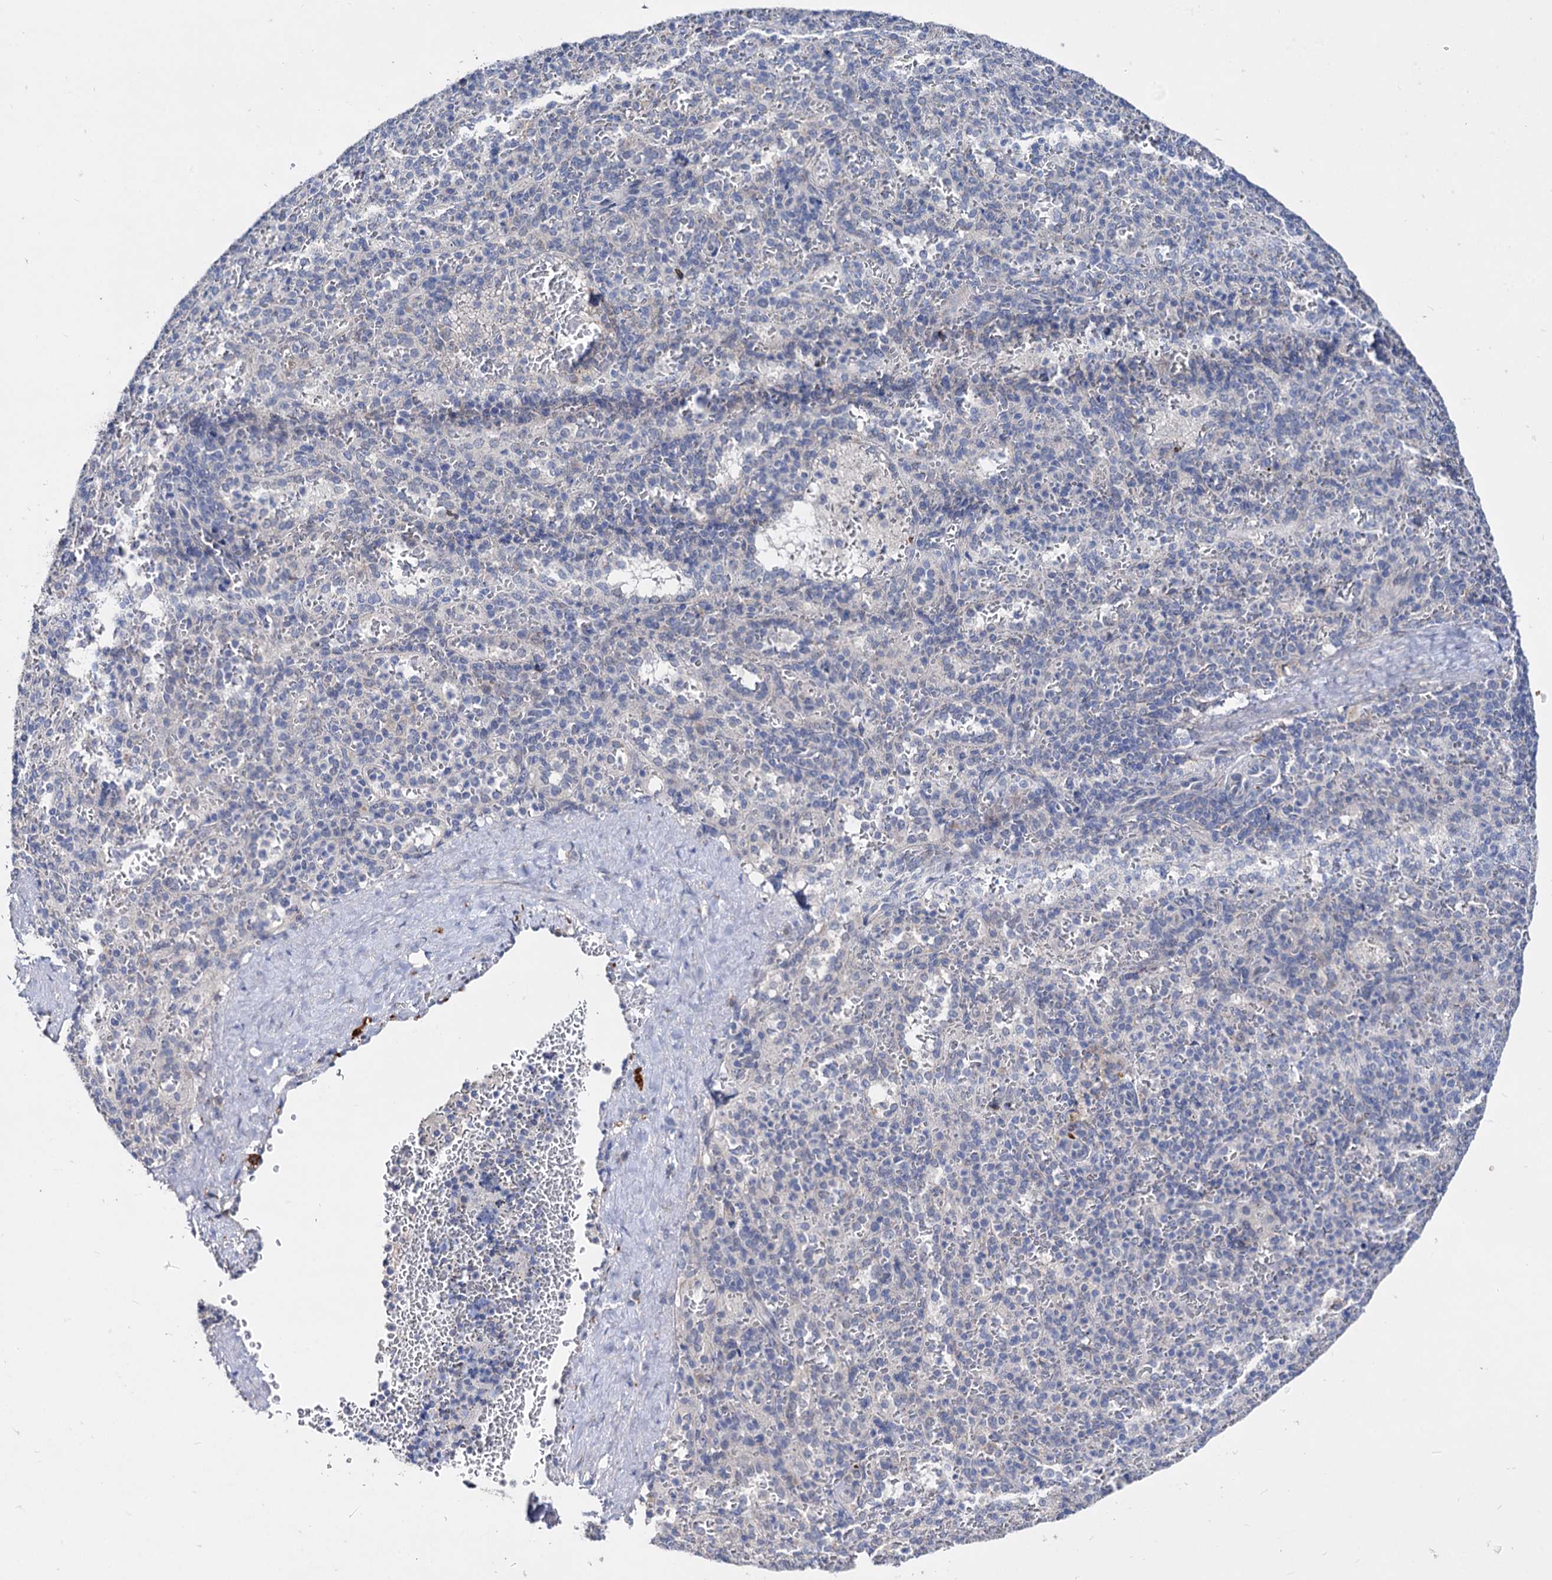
{"staining": {"intensity": "negative", "quantity": "none", "location": "none"}, "tissue": "spleen", "cell_type": "Cells in red pulp", "image_type": "normal", "snomed": [{"axis": "morphology", "description": "Normal tissue, NOS"}, {"axis": "topography", "description": "Spleen"}], "caption": "The histopathology image demonstrates no significant expression in cells in red pulp of spleen. (DAB immunohistochemistry with hematoxylin counter stain).", "gene": "CAPRIN2", "patient": {"sex": "female", "age": 21}}